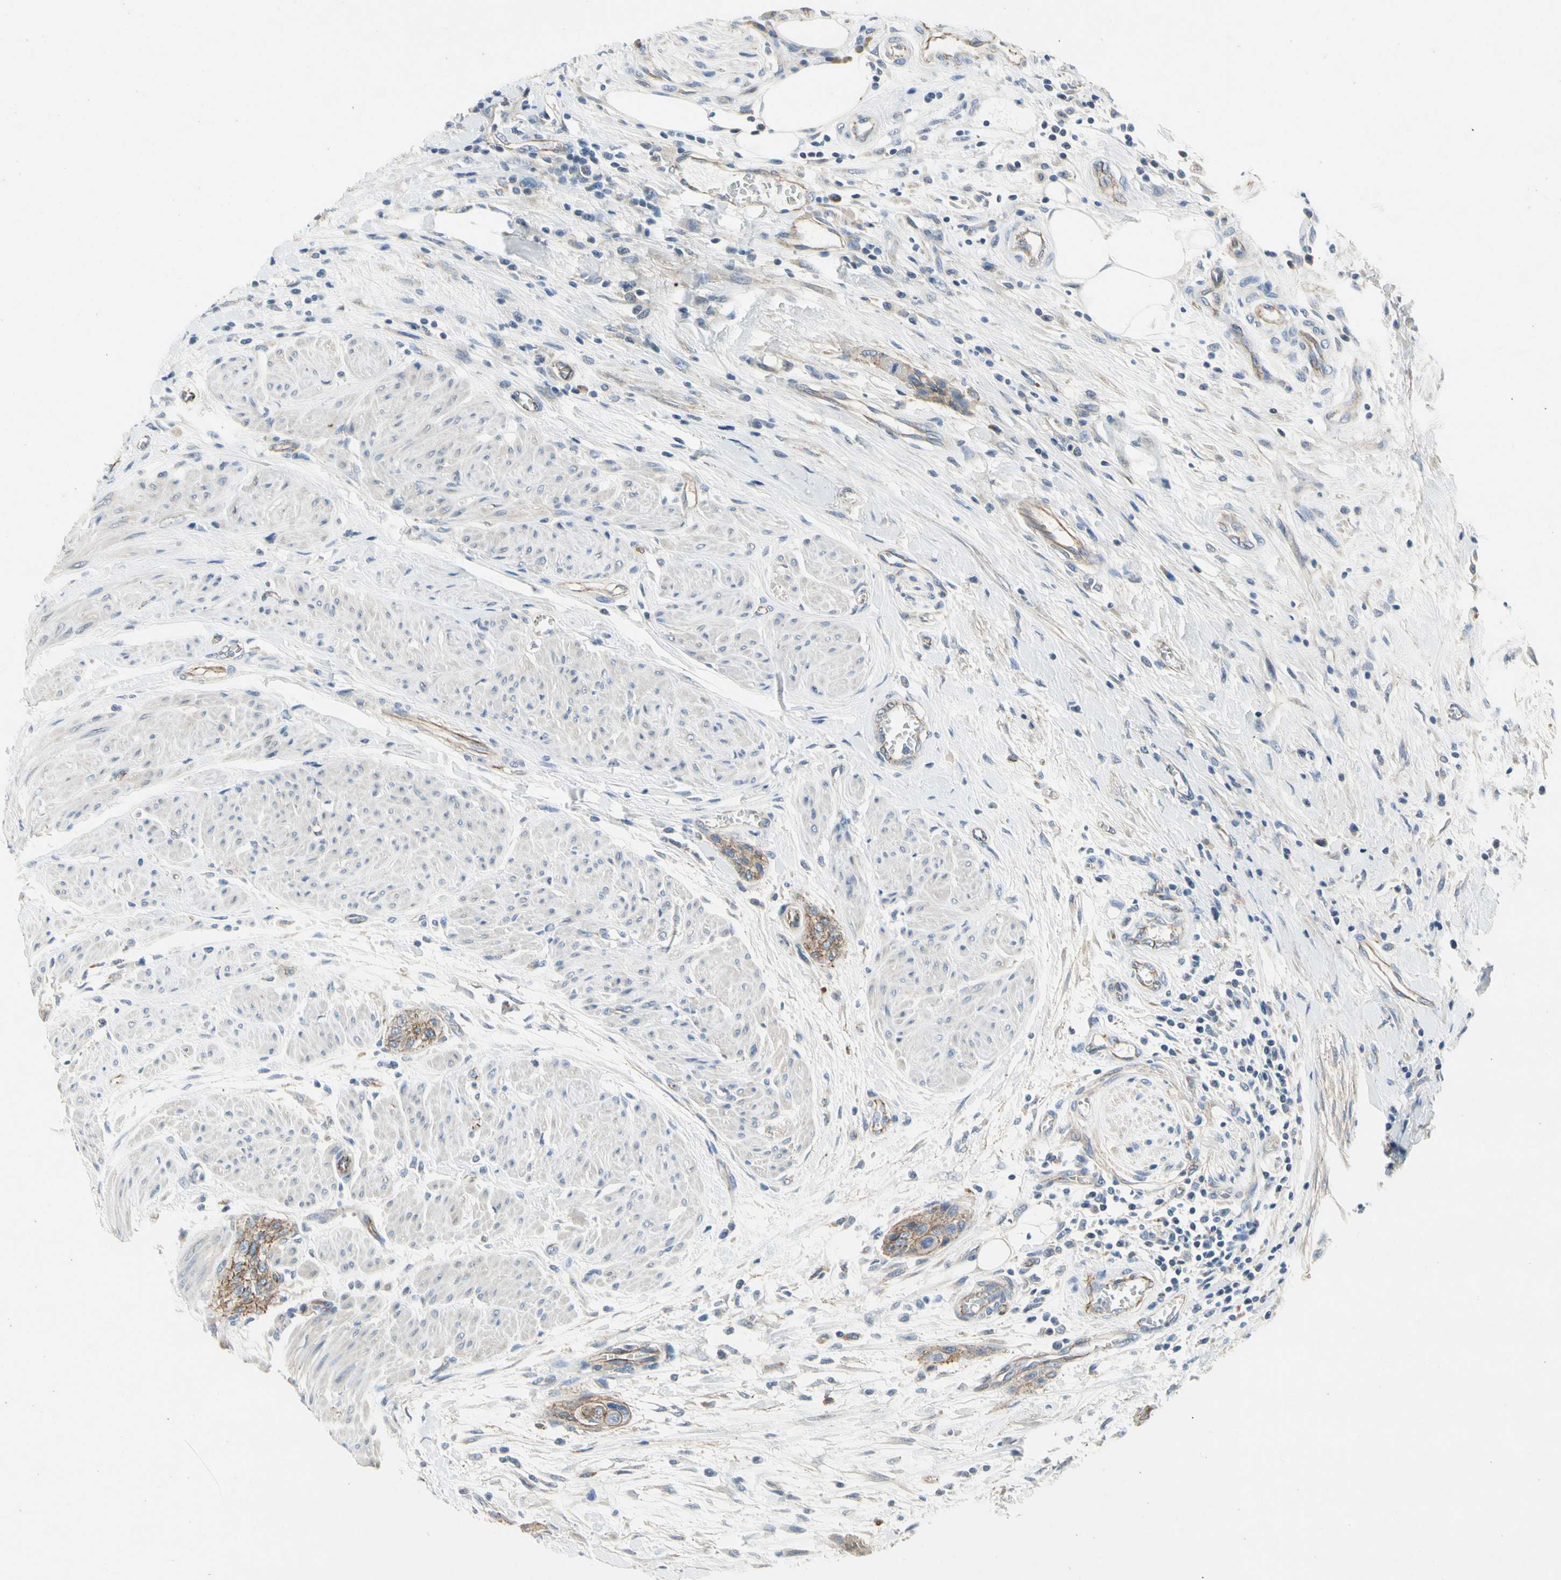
{"staining": {"intensity": "moderate", "quantity": ">75%", "location": "cytoplasmic/membranous"}, "tissue": "urothelial cancer", "cell_type": "Tumor cells", "image_type": "cancer", "snomed": [{"axis": "morphology", "description": "Urothelial carcinoma, High grade"}, {"axis": "topography", "description": "Urinary bladder"}], "caption": "A photomicrograph of urothelial cancer stained for a protein reveals moderate cytoplasmic/membranous brown staining in tumor cells.", "gene": "LGR6", "patient": {"sex": "male", "age": 35}}